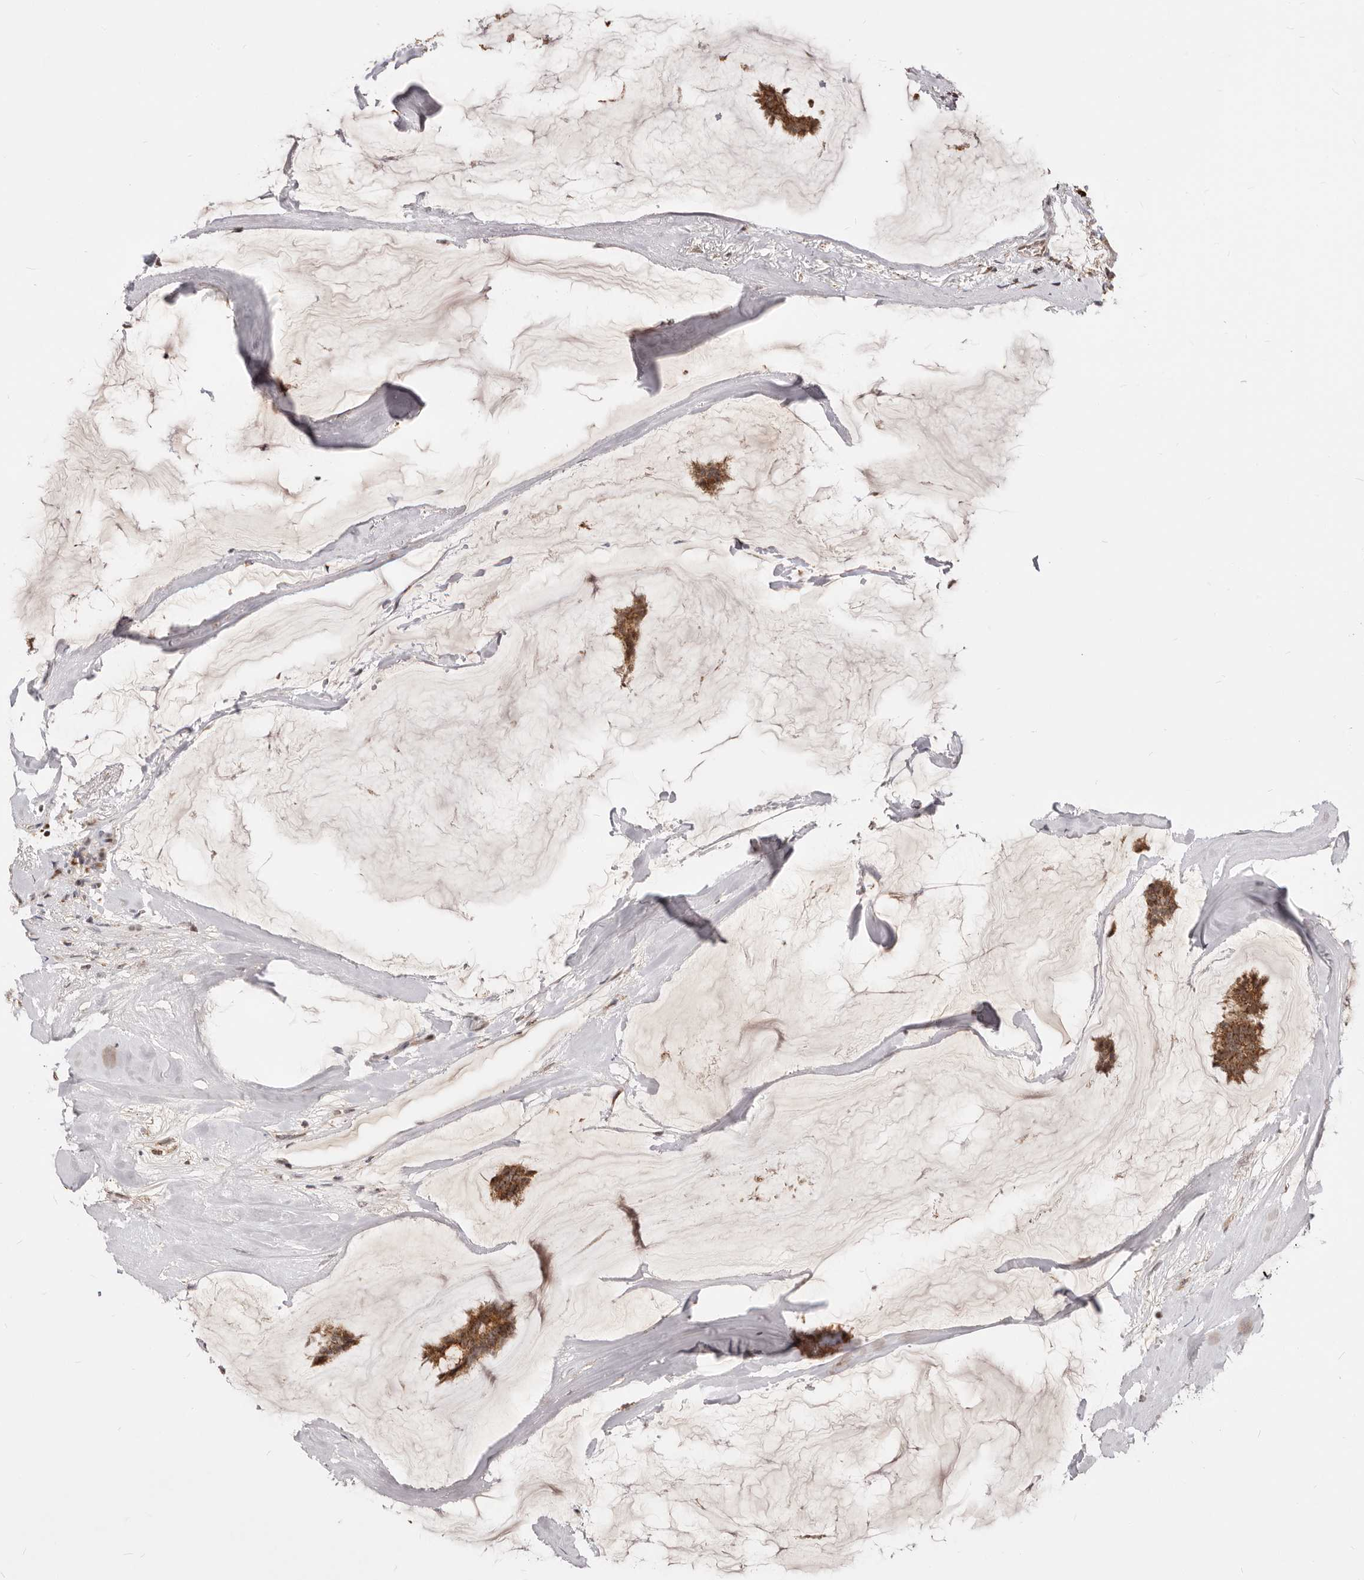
{"staining": {"intensity": "strong", "quantity": ">75%", "location": "cytoplasmic/membranous,nuclear"}, "tissue": "breast cancer", "cell_type": "Tumor cells", "image_type": "cancer", "snomed": [{"axis": "morphology", "description": "Duct carcinoma"}, {"axis": "topography", "description": "Breast"}], "caption": "Protein expression analysis of human breast cancer reveals strong cytoplasmic/membranous and nuclear staining in approximately >75% of tumor cells.", "gene": "SEC14L1", "patient": {"sex": "female", "age": 93}}